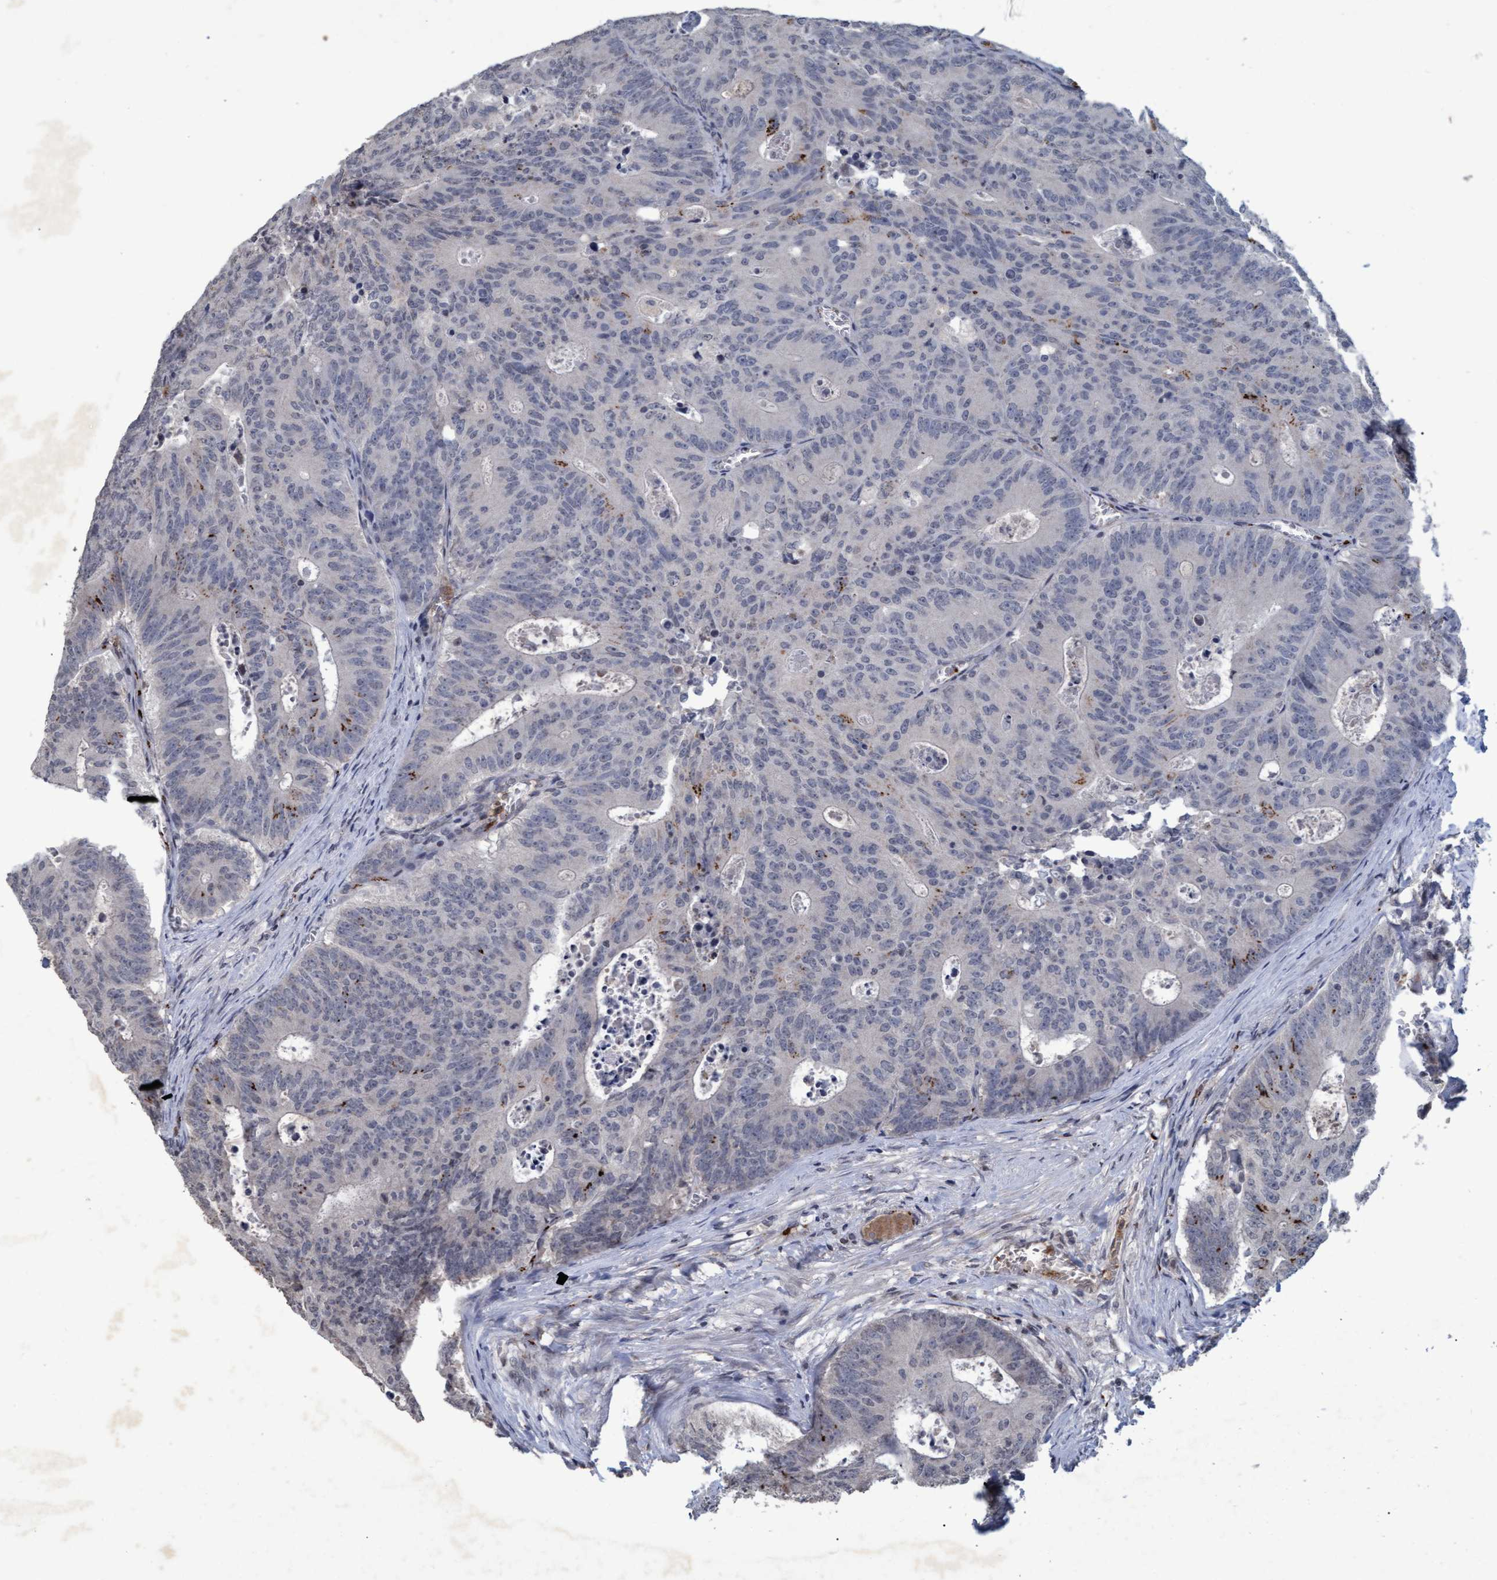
{"staining": {"intensity": "moderate", "quantity": "<25%", "location": "cytoplasmic/membranous"}, "tissue": "colorectal cancer", "cell_type": "Tumor cells", "image_type": "cancer", "snomed": [{"axis": "morphology", "description": "Adenocarcinoma, NOS"}, {"axis": "topography", "description": "Colon"}], "caption": "Protein expression analysis of human adenocarcinoma (colorectal) reveals moderate cytoplasmic/membranous staining in about <25% of tumor cells. (DAB (3,3'-diaminobenzidine) IHC, brown staining for protein, blue staining for nuclei).", "gene": "GALC", "patient": {"sex": "male", "age": 87}}